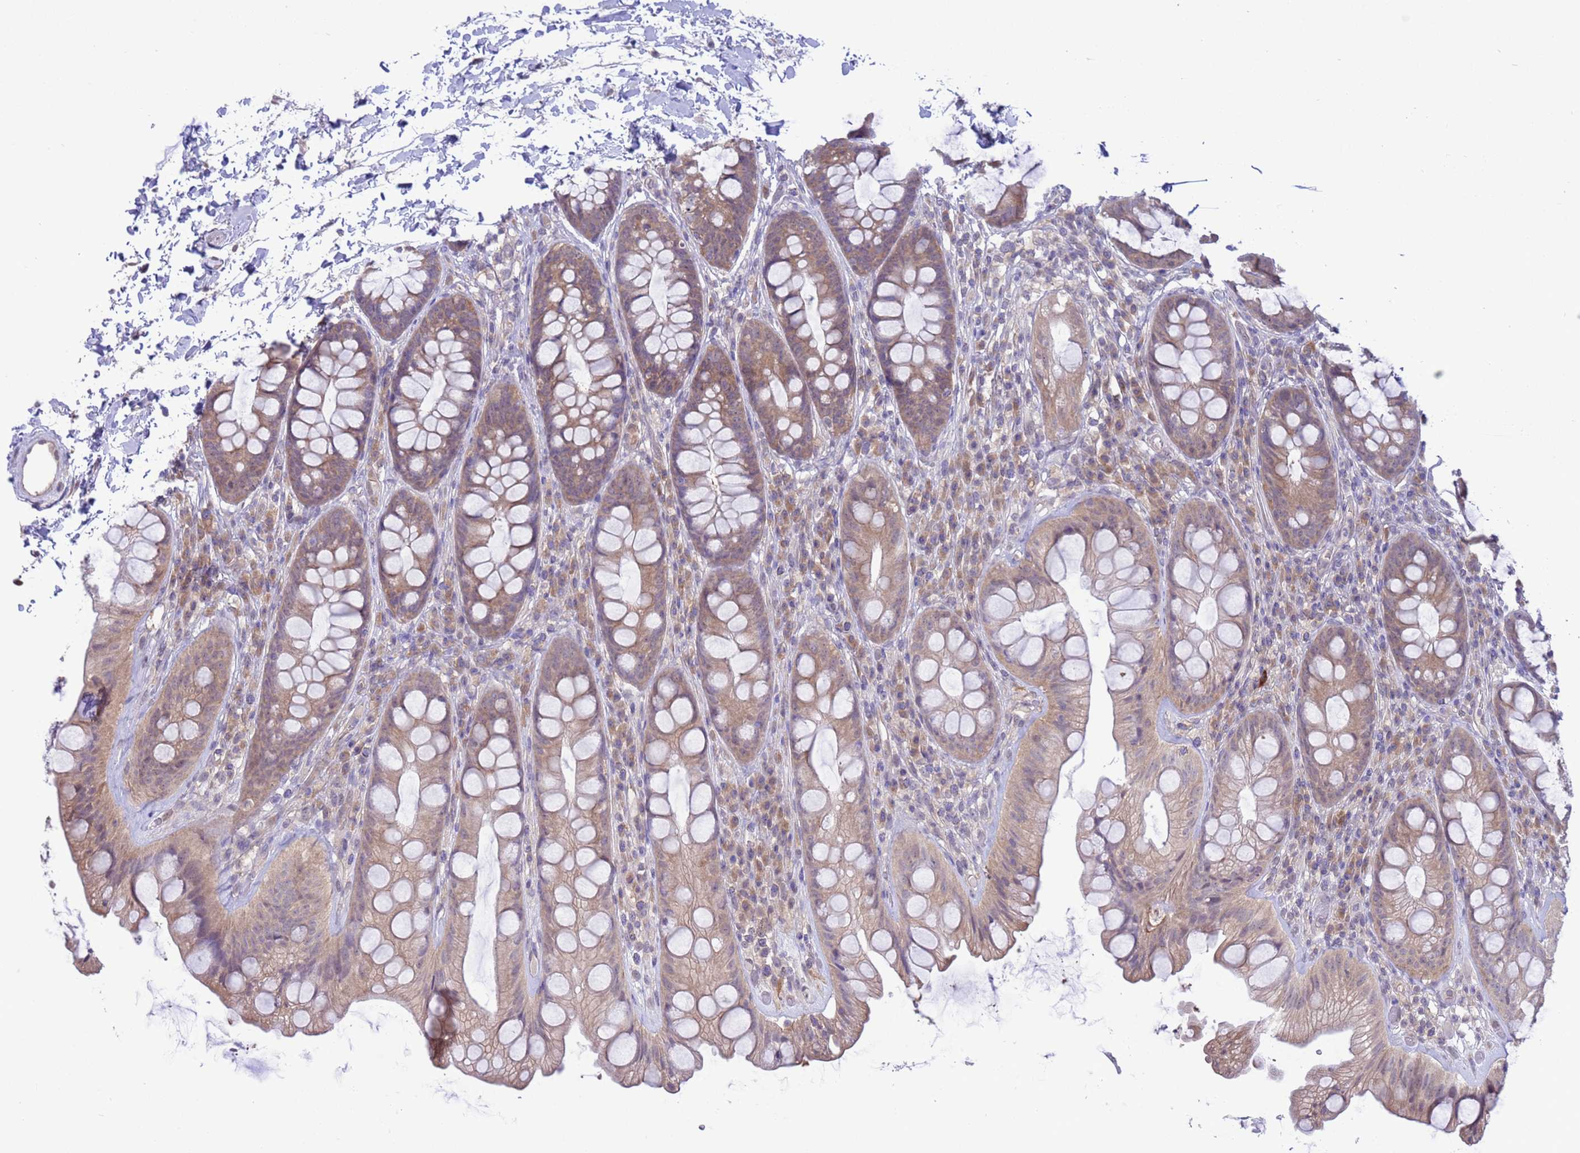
{"staining": {"intensity": "weak", "quantity": ">75%", "location": "cytoplasmic/membranous,nuclear"}, "tissue": "rectum", "cell_type": "Glandular cells", "image_type": "normal", "snomed": [{"axis": "morphology", "description": "Normal tissue, NOS"}, {"axis": "topography", "description": "Rectum"}], "caption": "Immunohistochemical staining of normal rectum shows >75% levels of weak cytoplasmic/membranous,nuclear protein staining in approximately >75% of glandular cells.", "gene": "ZNF461", "patient": {"sex": "male", "age": 74}}